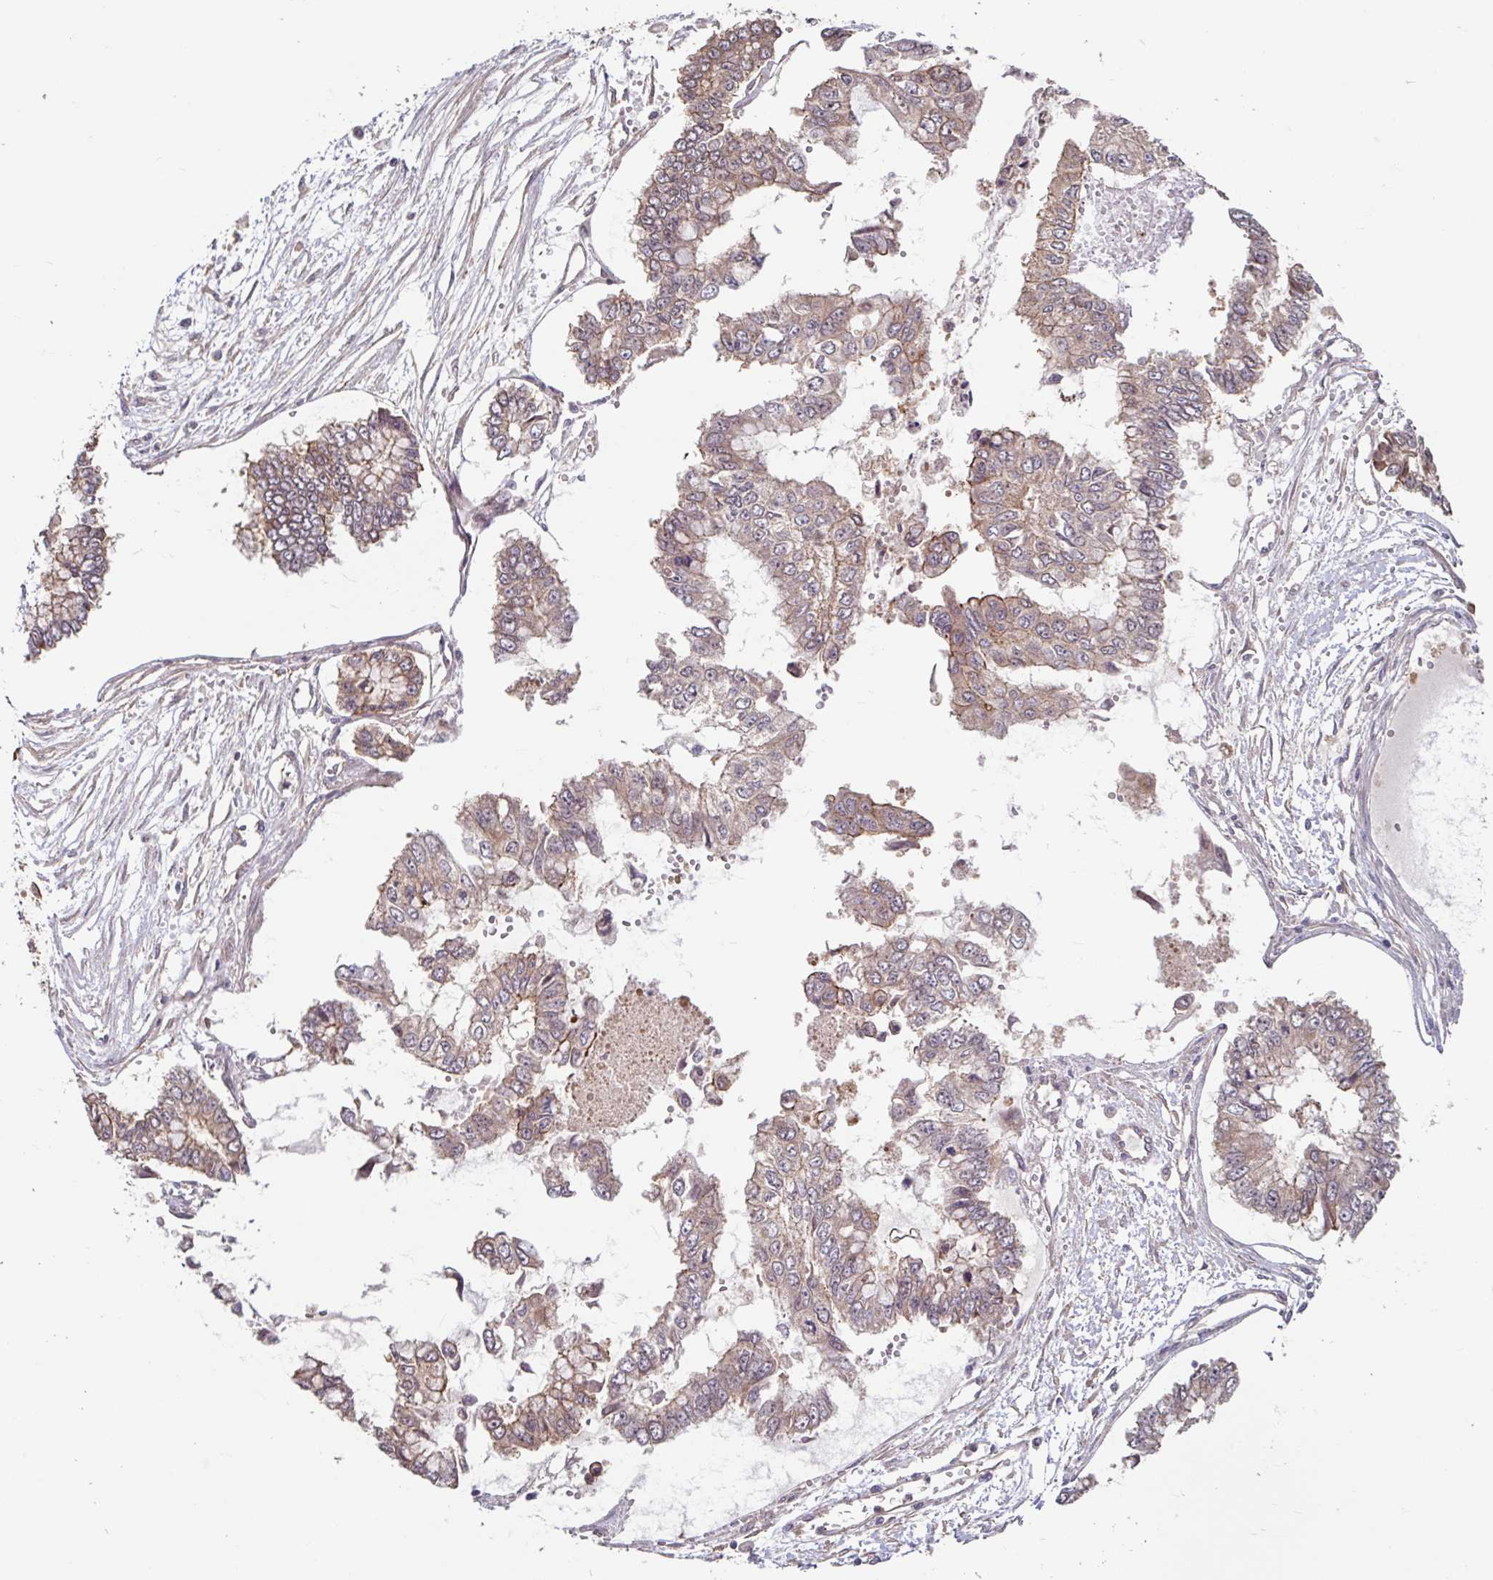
{"staining": {"intensity": "moderate", "quantity": "<25%", "location": "cytoplasmic/membranous"}, "tissue": "ovarian cancer", "cell_type": "Tumor cells", "image_type": "cancer", "snomed": [{"axis": "morphology", "description": "Cystadenocarcinoma, mucinous, NOS"}, {"axis": "topography", "description": "Ovary"}], "caption": "Tumor cells show moderate cytoplasmic/membranous staining in approximately <25% of cells in mucinous cystadenocarcinoma (ovarian).", "gene": "STYXL1", "patient": {"sex": "female", "age": 72}}